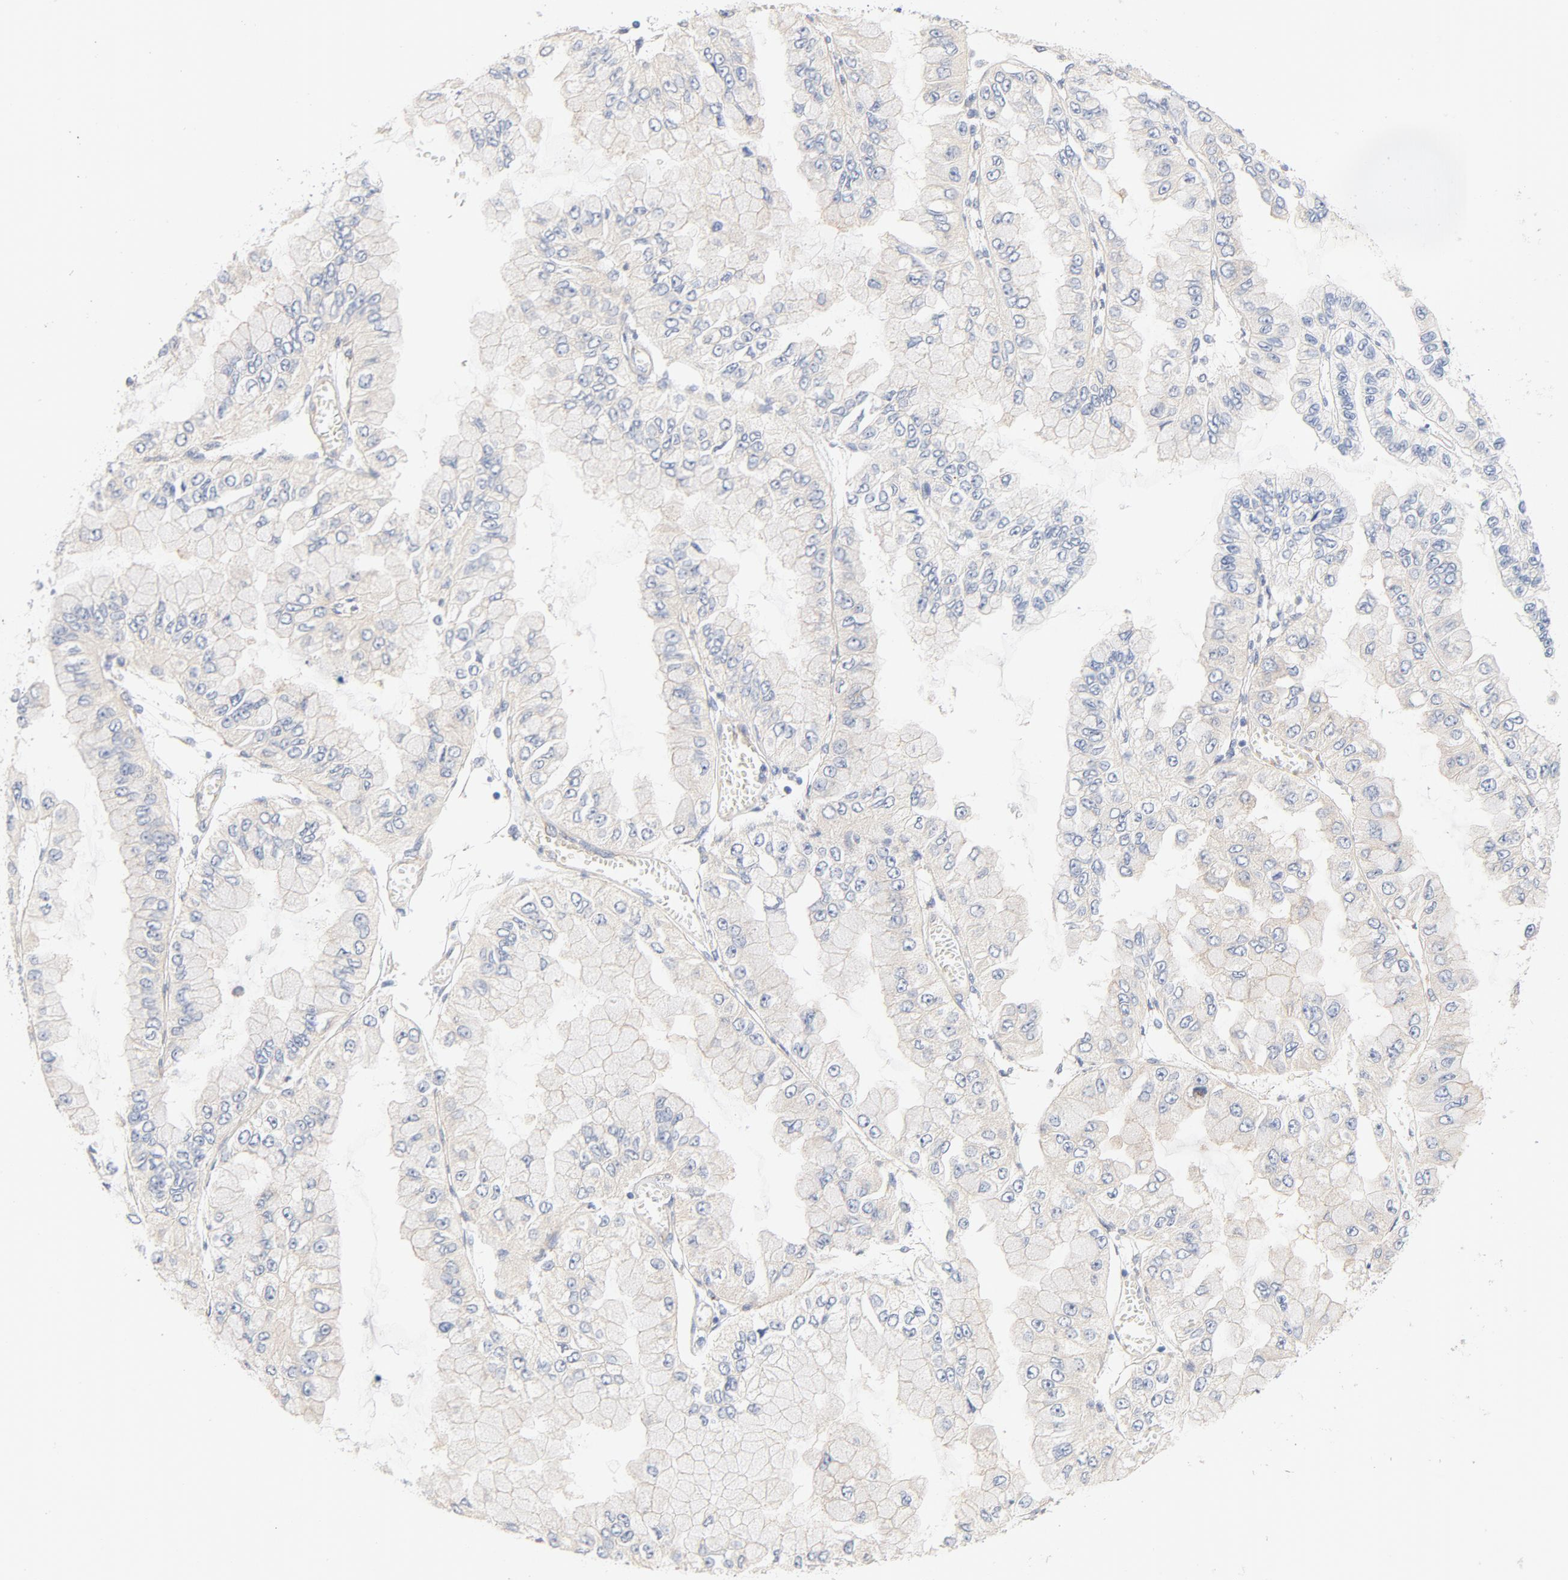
{"staining": {"intensity": "negative", "quantity": "none", "location": "none"}, "tissue": "liver cancer", "cell_type": "Tumor cells", "image_type": "cancer", "snomed": [{"axis": "morphology", "description": "Cholangiocarcinoma"}, {"axis": "topography", "description": "Liver"}], "caption": "High power microscopy micrograph of an immunohistochemistry (IHC) photomicrograph of liver cancer, revealing no significant staining in tumor cells.", "gene": "DYNC1H1", "patient": {"sex": "female", "age": 79}}